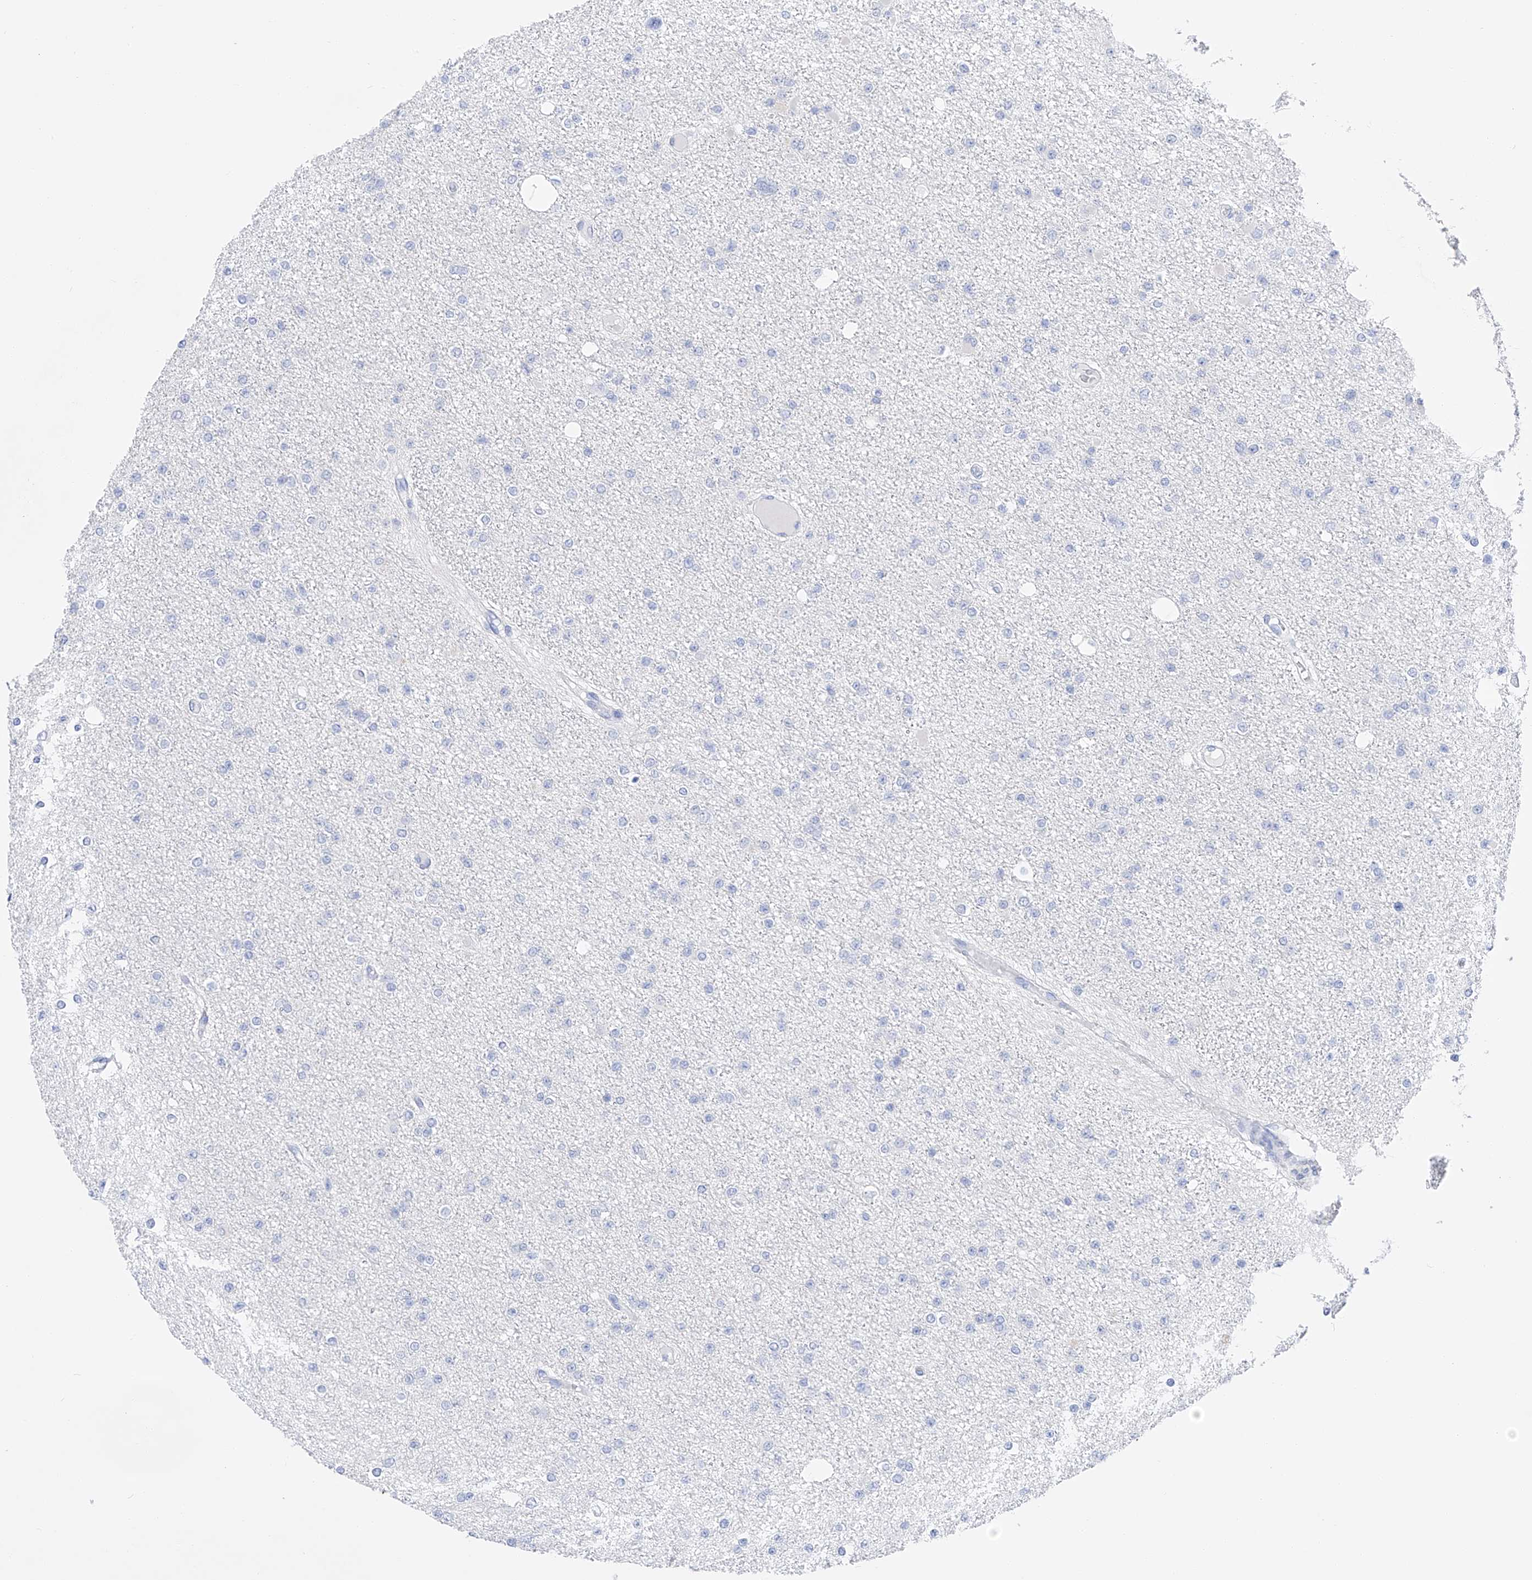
{"staining": {"intensity": "negative", "quantity": "none", "location": "none"}, "tissue": "glioma", "cell_type": "Tumor cells", "image_type": "cancer", "snomed": [{"axis": "morphology", "description": "Glioma, malignant, Low grade"}, {"axis": "topography", "description": "Brain"}], "caption": "Human glioma stained for a protein using IHC reveals no staining in tumor cells.", "gene": "FLG", "patient": {"sex": "female", "age": 22}}